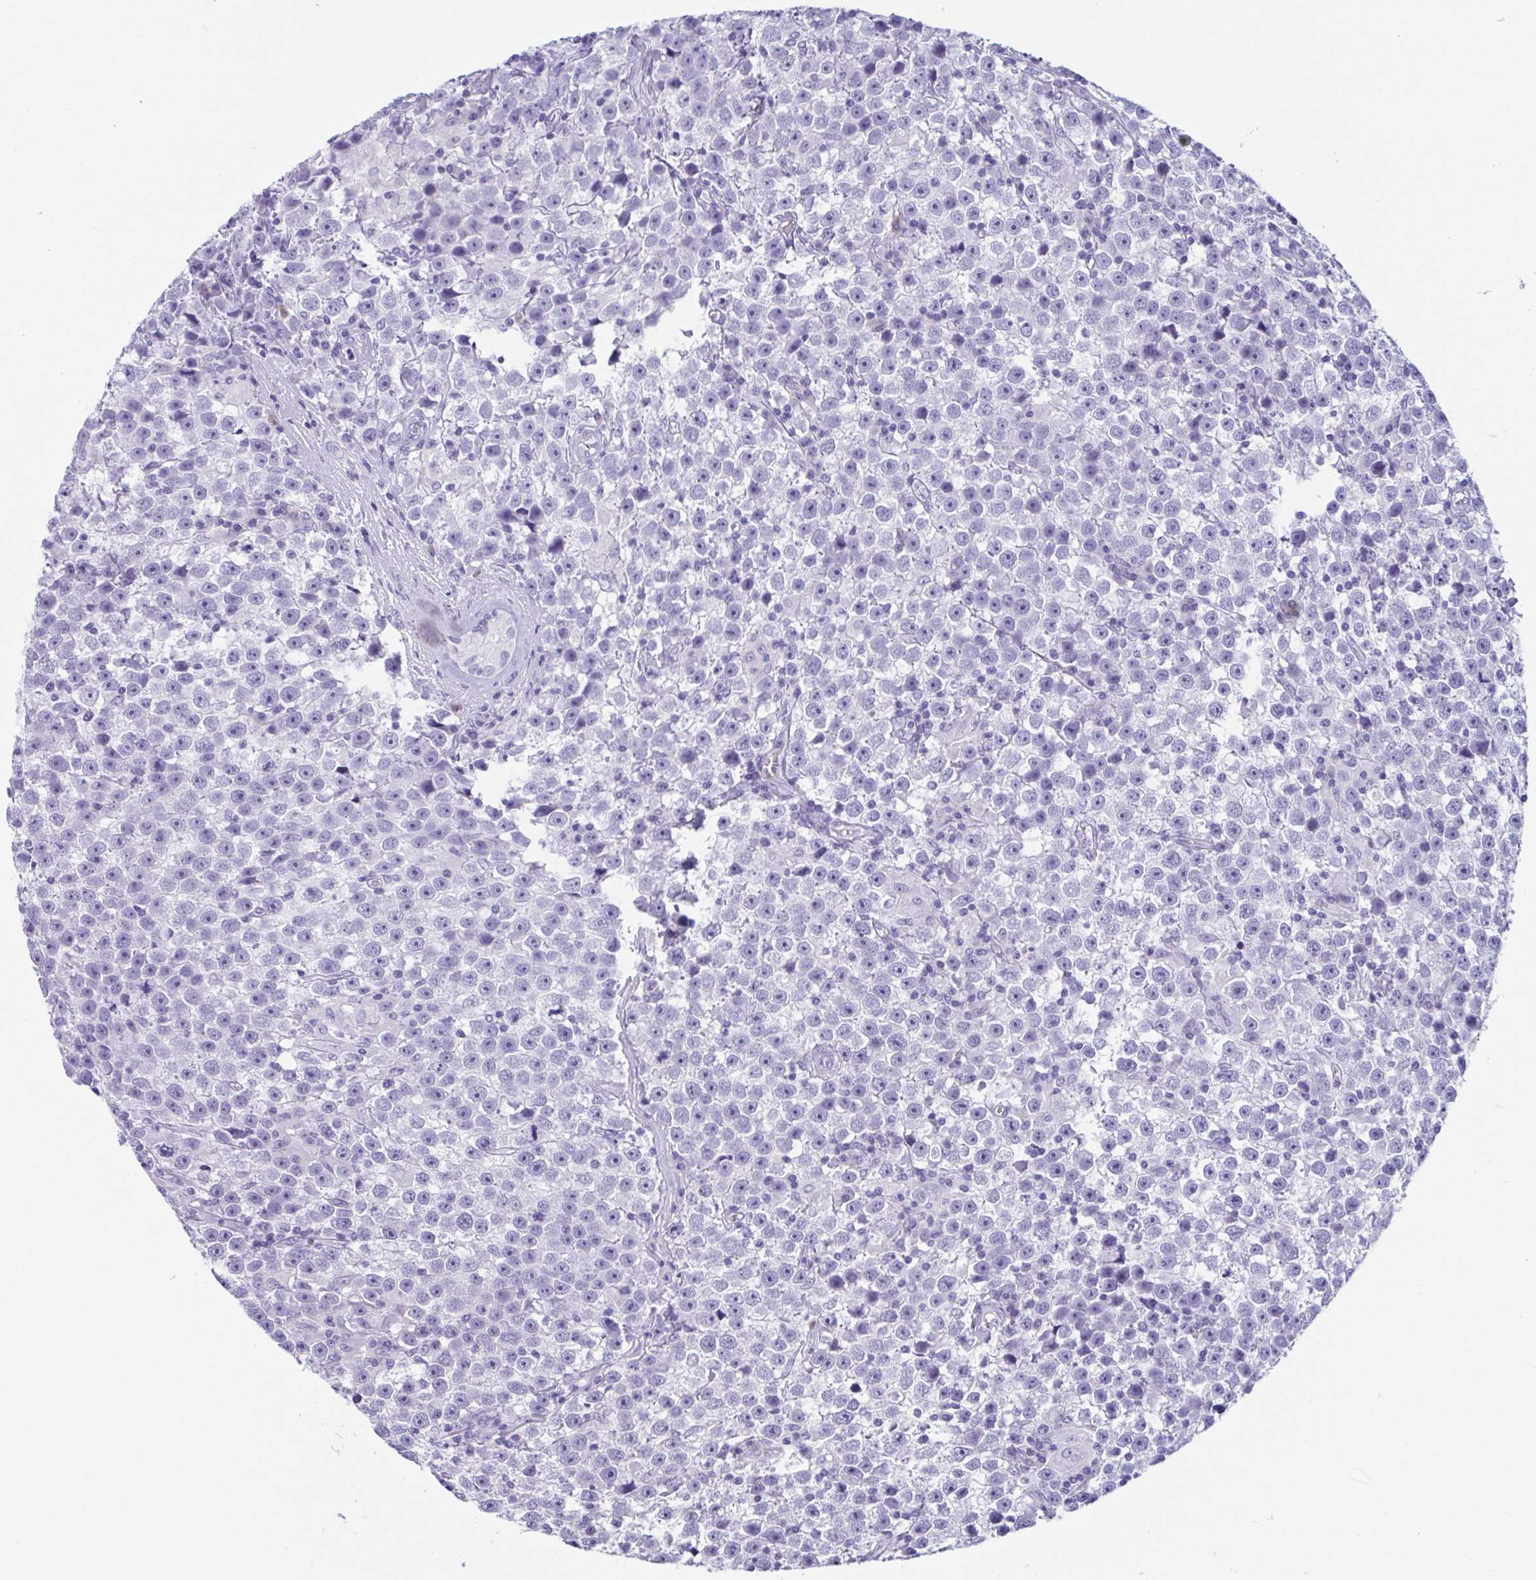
{"staining": {"intensity": "negative", "quantity": "none", "location": "none"}, "tissue": "testis cancer", "cell_type": "Tumor cells", "image_type": "cancer", "snomed": [{"axis": "morphology", "description": "Seminoma, NOS"}, {"axis": "topography", "description": "Testis"}], "caption": "This is a image of immunohistochemistry (IHC) staining of testis cancer, which shows no positivity in tumor cells. (DAB immunohistochemistry visualized using brightfield microscopy, high magnification).", "gene": "USP35", "patient": {"sex": "male", "age": 31}}